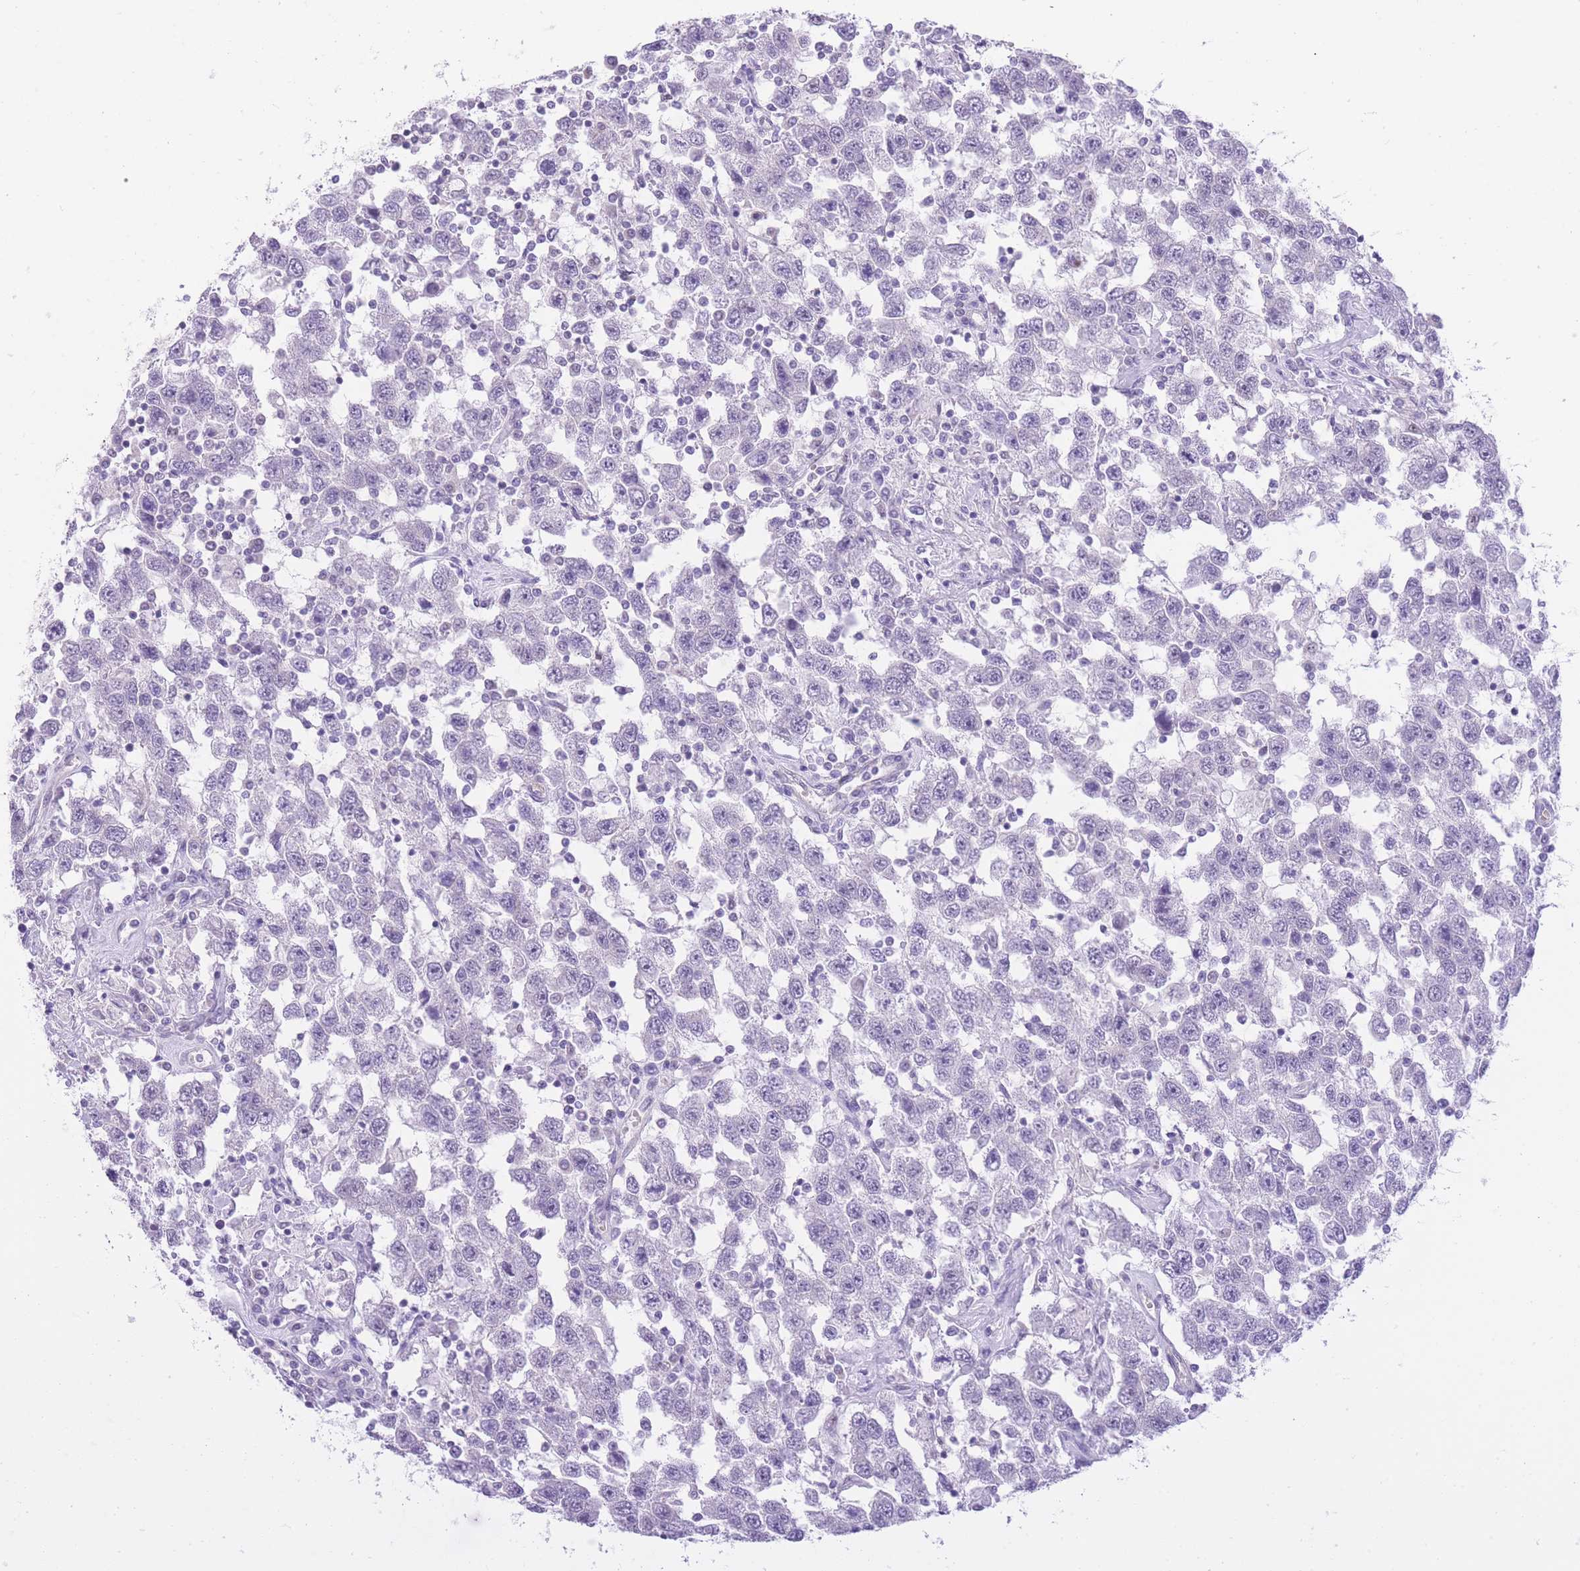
{"staining": {"intensity": "negative", "quantity": "none", "location": "none"}, "tissue": "testis cancer", "cell_type": "Tumor cells", "image_type": "cancer", "snomed": [{"axis": "morphology", "description": "Seminoma, NOS"}, {"axis": "topography", "description": "Testis"}], "caption": "There is no significant positivity in tumor cells of testis seminoma.", "gene": "MEIOSIN", "patient": {"sex": "male", "age": 41}}